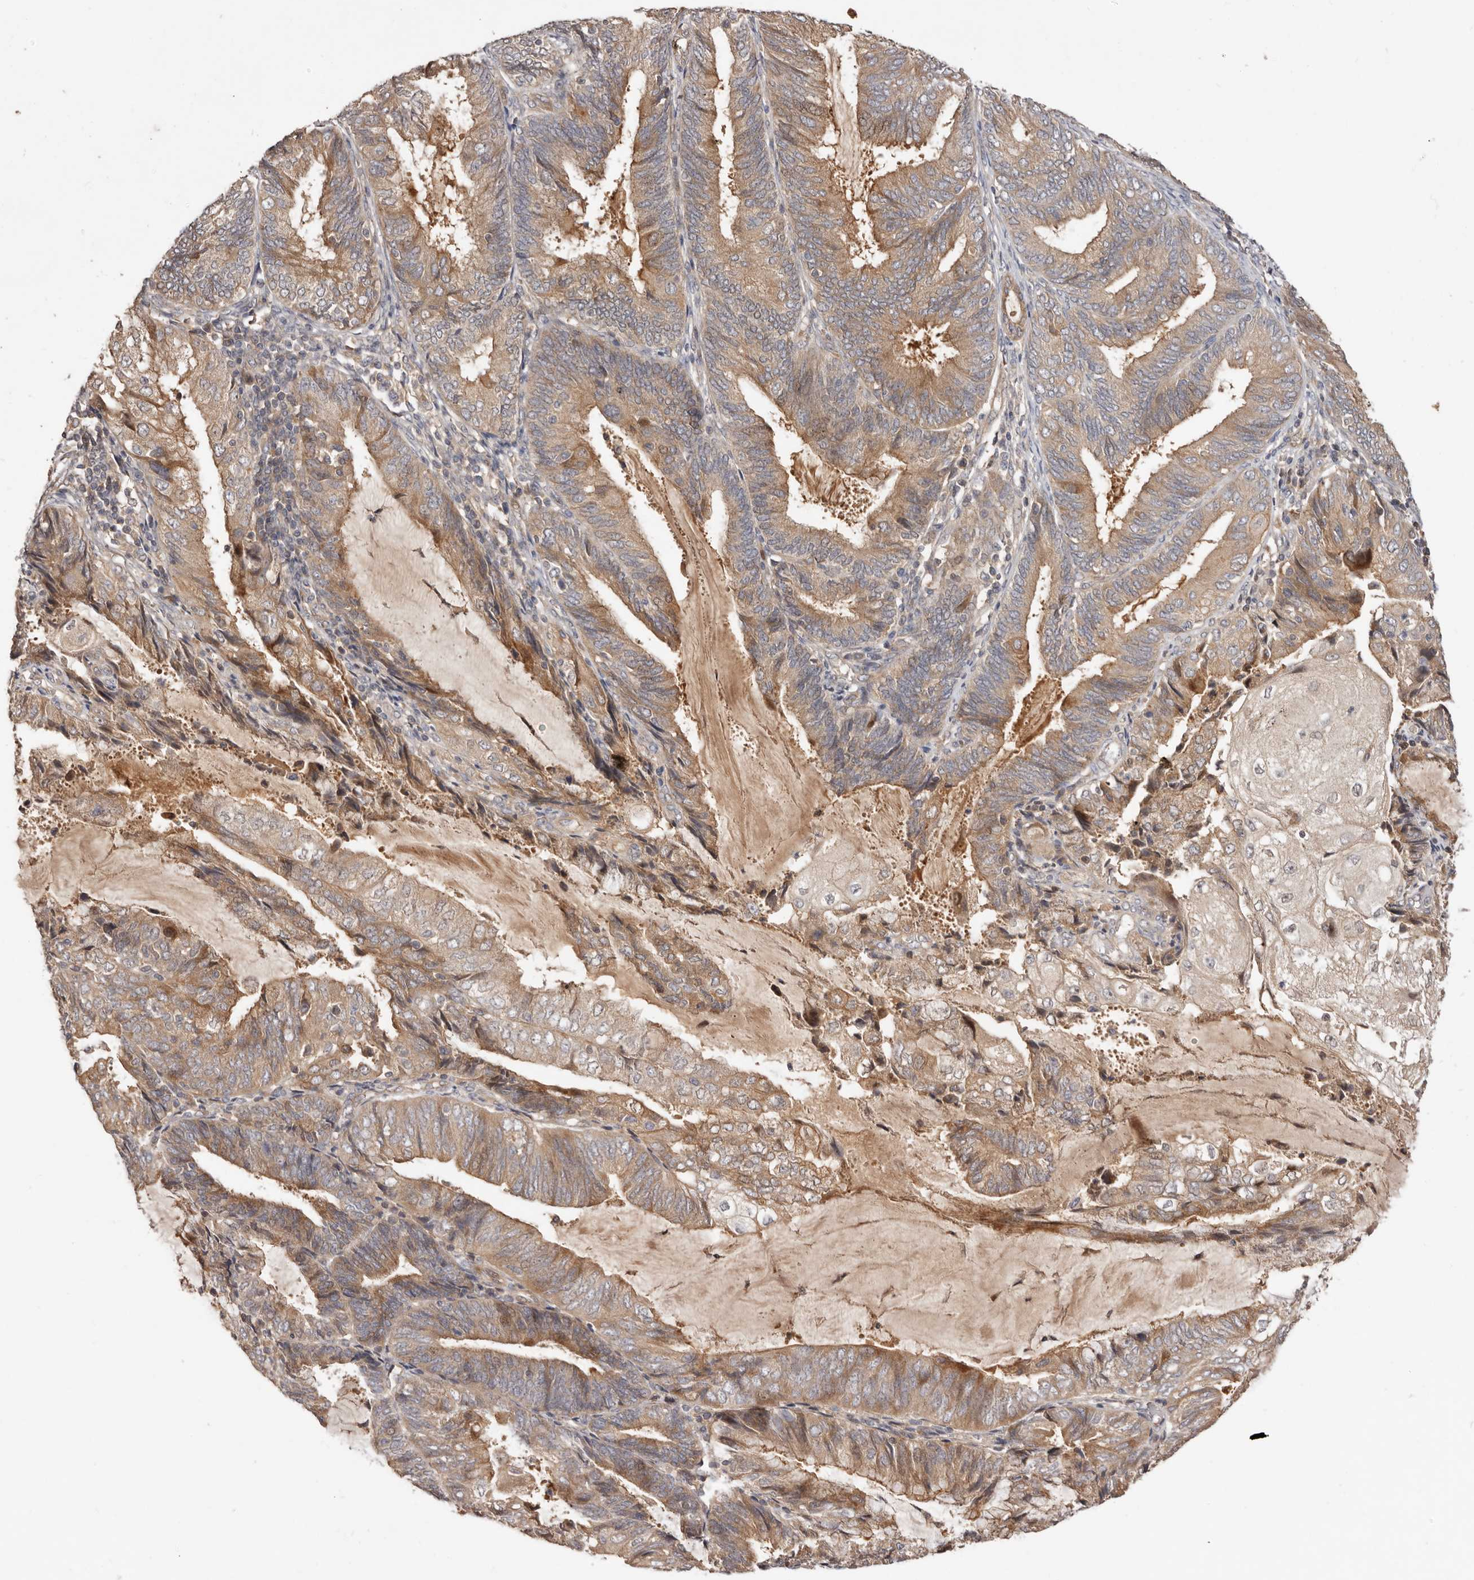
{"staining": {"intensity": "moderate", "quantity": ">75%", "location": "cytoplasmic/membranous"}, "tissue": "endometrial cancer", "cell_type": "Tumor cells", "image_type": "cancer", "snomed": [{"axis": "morphology", "description": "Adenocarcinoma, NOS"}, {"axis": "topography", "description": "Endometrium"}], "caption": "Immunohistochemical staining of adenocarcinoma (endometrial) reveals medium levels of moderate cytoplasmic/membranous positivity in about >75% of tumor cells.", "gene": "DOP1A", "patient": {"sex": "female", "age": 81}}